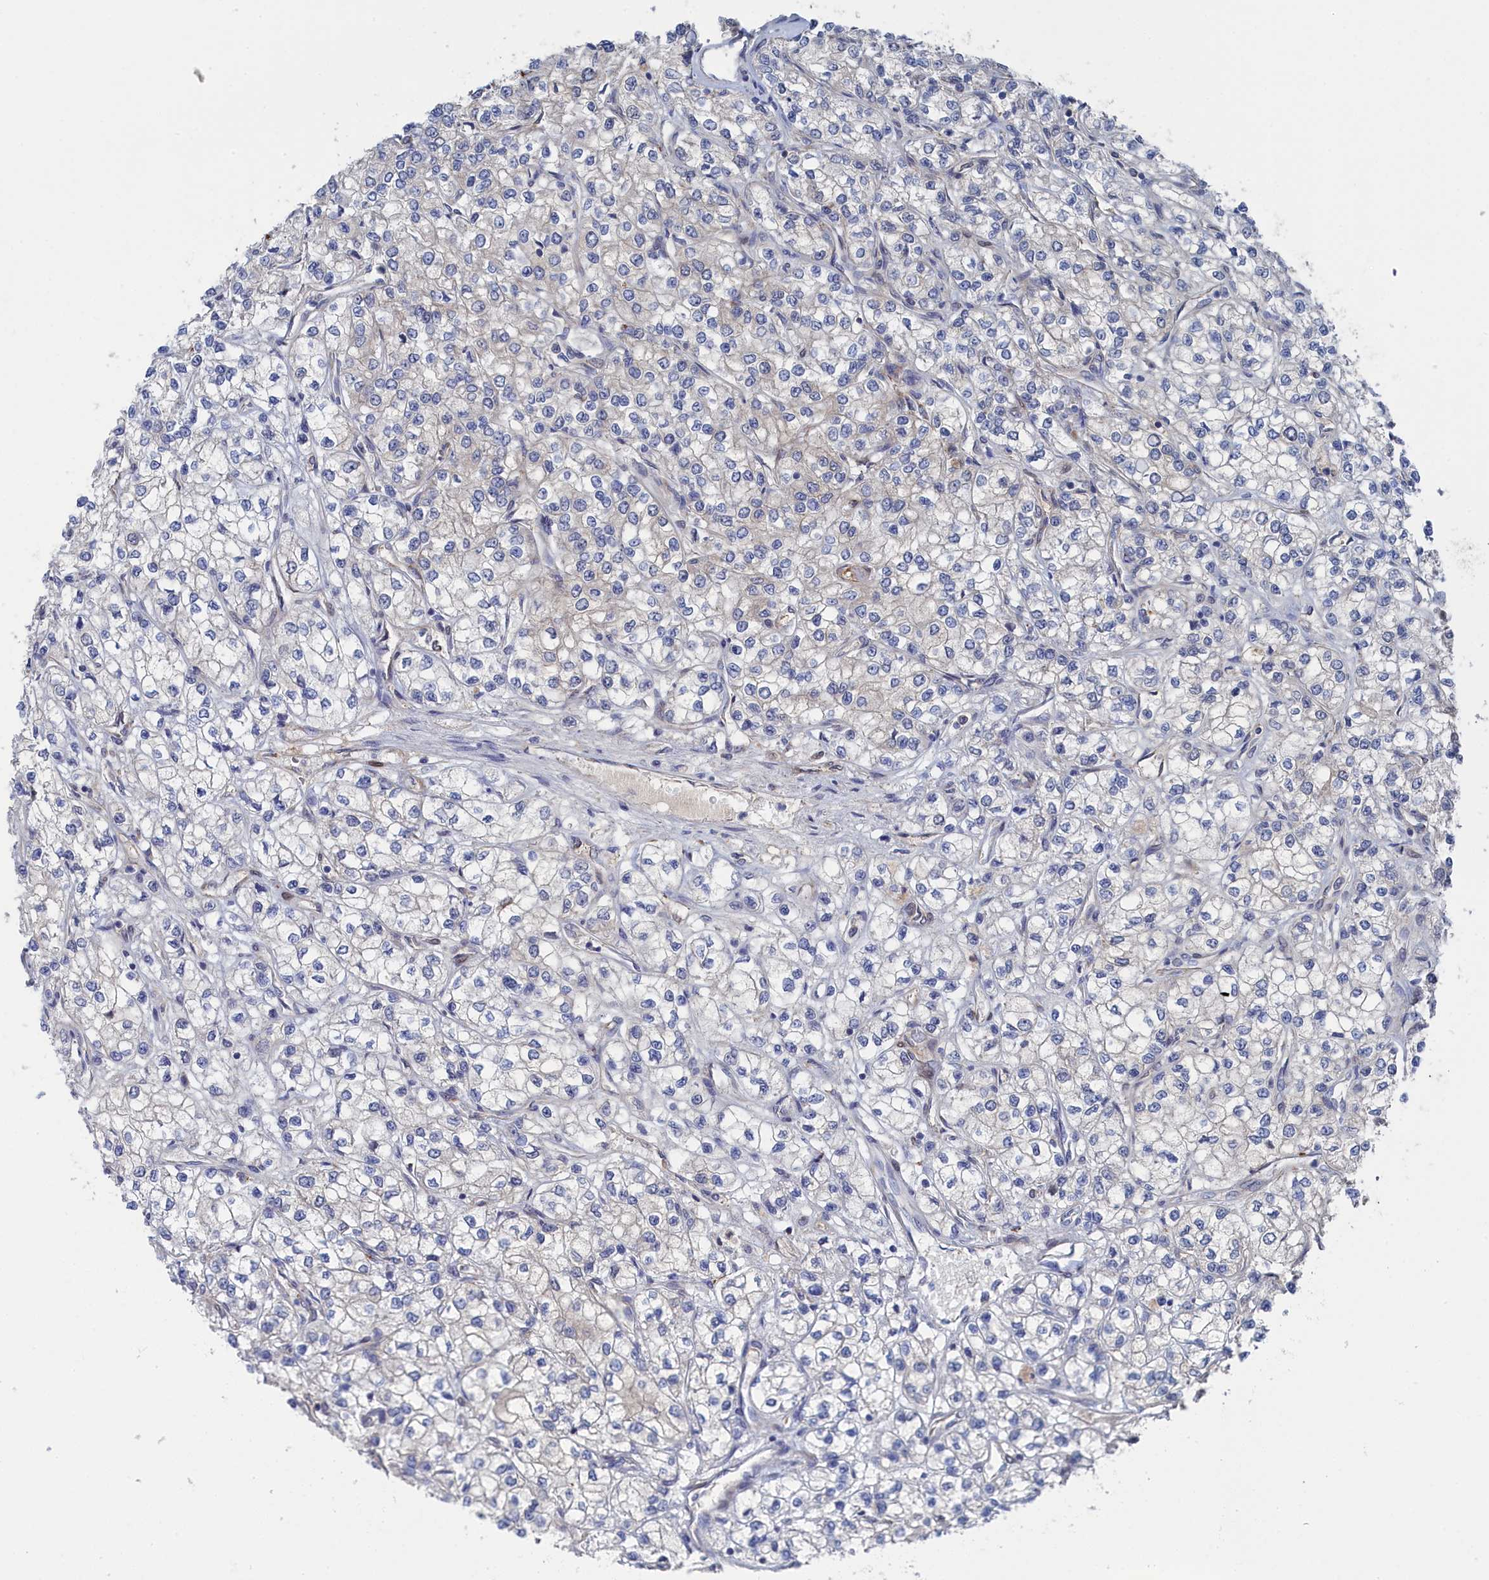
{"staining": {"intensity": "negative", "quantity": "none", "location": "none"}, "tissue": "renal cancer", "cell_type": "Tumor cells", "image_type": "cancer", "snomed": [{"axis": "morphology", "description": "Adenocarcinoma, NOS"}, {"axis": "topography", "description": "Kidney"}], "caption": "A high-resolution photomicrograph shows IHC staining of renal cancer (adenocarcinoma), which shows no significant staining in tumor cells.", "gene": "IRGQ", "patient": {"sex": "male", "age": 80}}